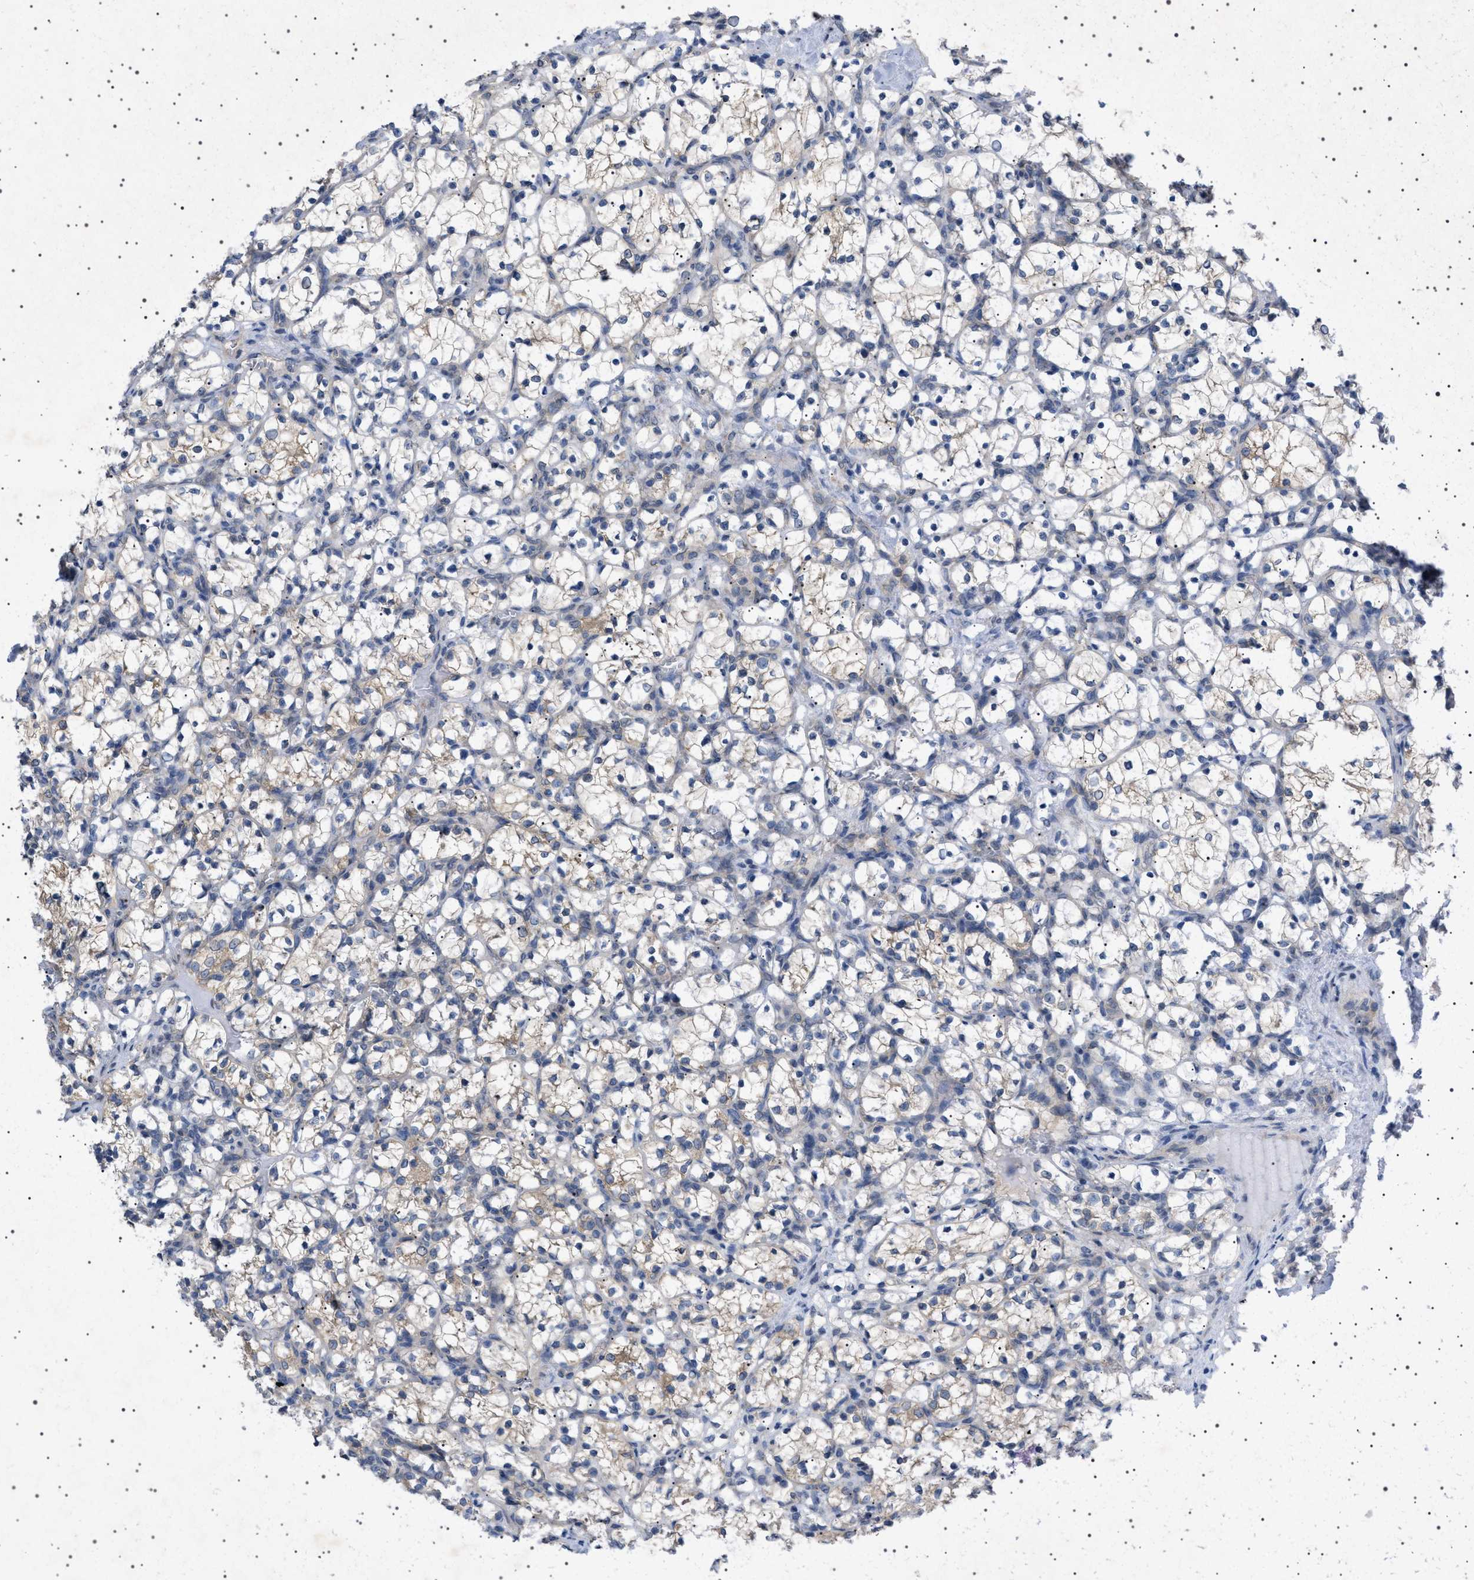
{"staining": {"intensity": "negative", "quantity": "none", "location": "none"}, "tissue": "renal cancer", "cell_type": "Tumor cells", "image_type": "cancer", "snomed": [{"axis": "morphology", "description": "Adenocarcinoma, NOS"}, {"axis": "topography", "description": "Kidney"}], "caption": "Immunohistochemical staining of renal adenocarcinoma demonstrates no significant positivity in tumor cells.", "gene": "NUP93", "patient": {"sex": "female", "age": 69}}